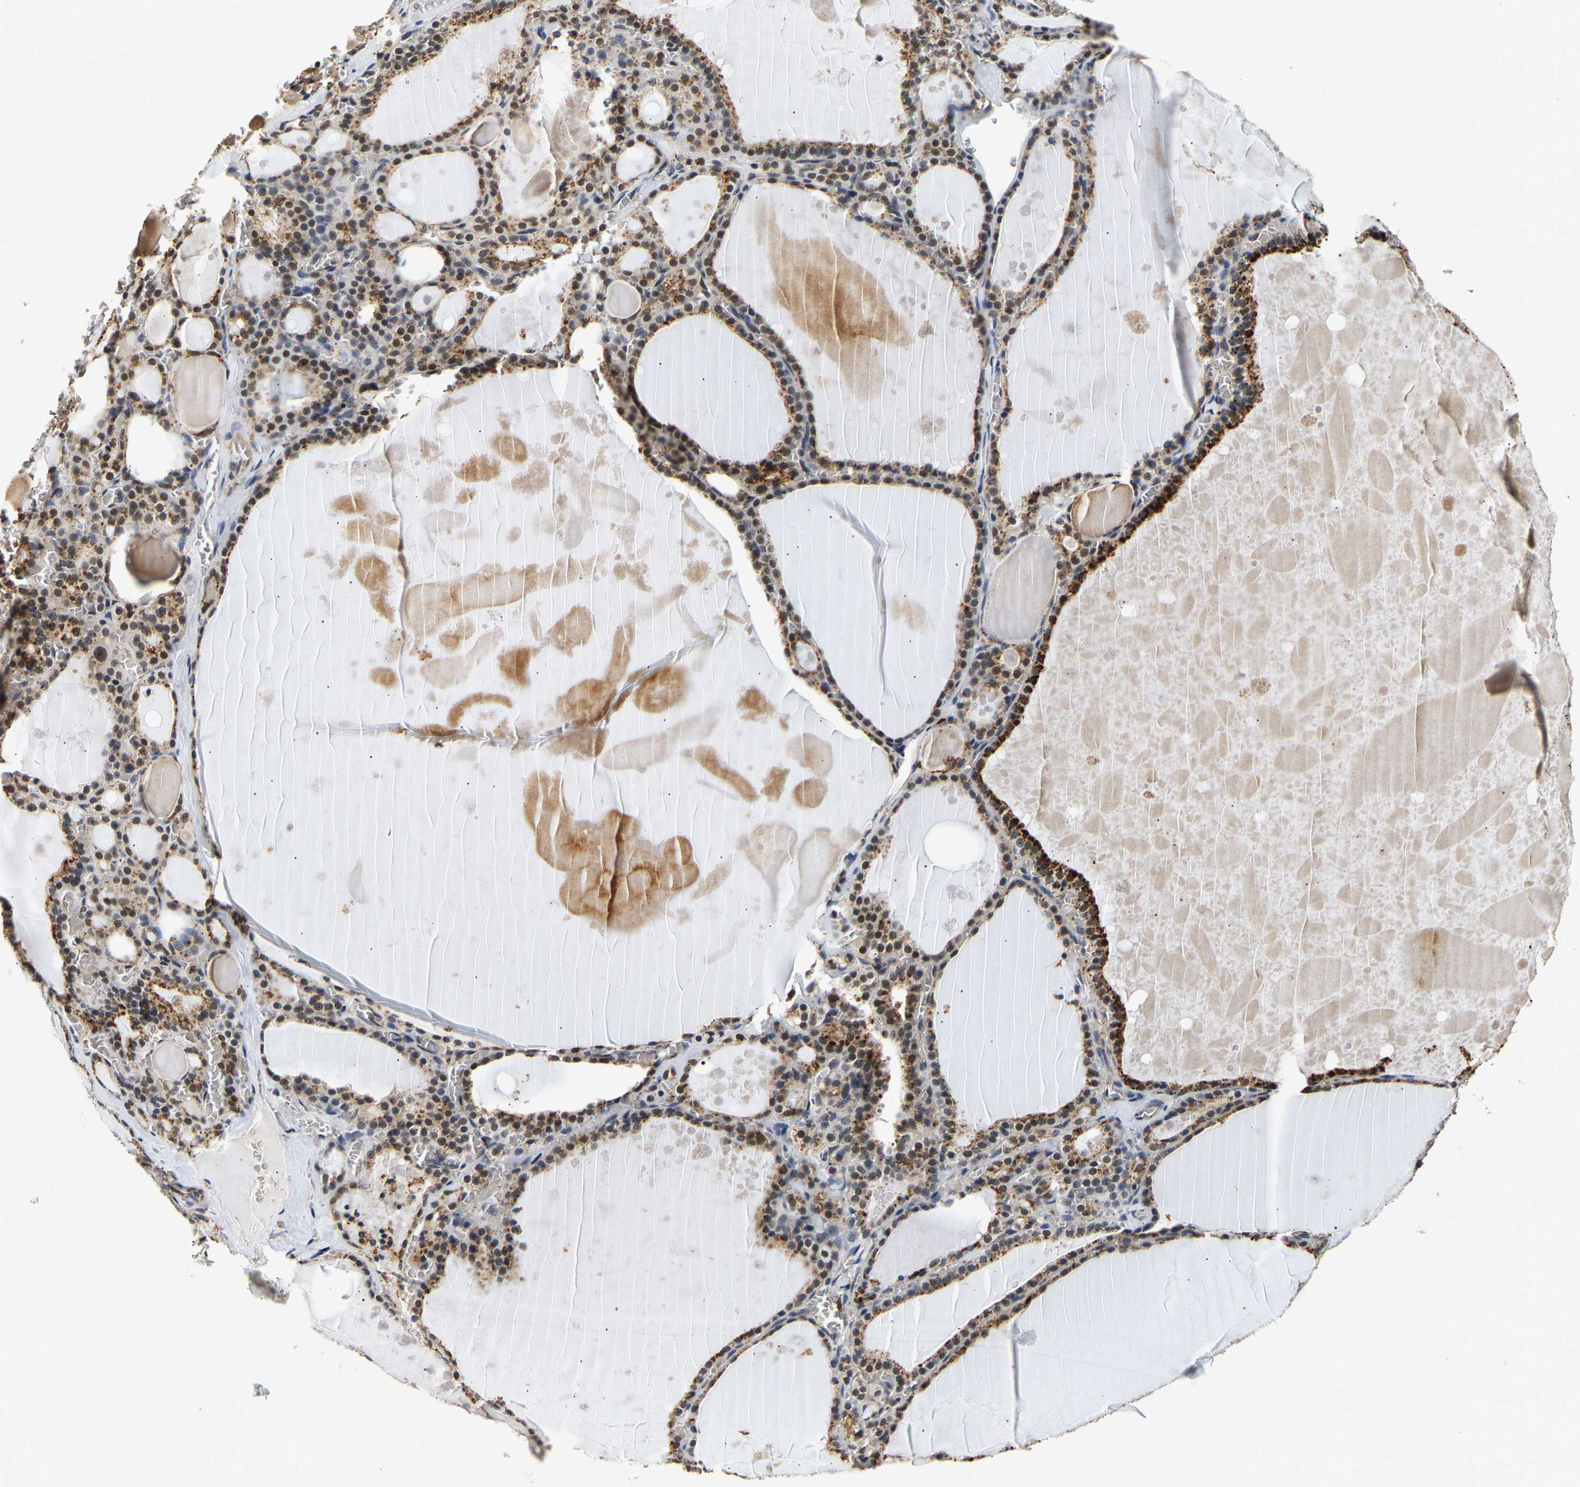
{"staining": {"intensity": "moderate", "quantity": ">75%", "location": "cytoplasmic/membranous"}, "tissue": "thyroid gland", "cell_type": "Glandular cells", "image_type": "normal", "snomed": [{"axis": "morphology", "description": "Normal tissue, NOS"}, {"axis": "topography", "description": "Thyroid gland"}], "caption": "Moderate cytoplasmic/membranous protein staining is appreciated in about >75% of glandular cells in thyroid gland.", "gene": "SMU1", "patient": {"sex": "male", "age": 56}}